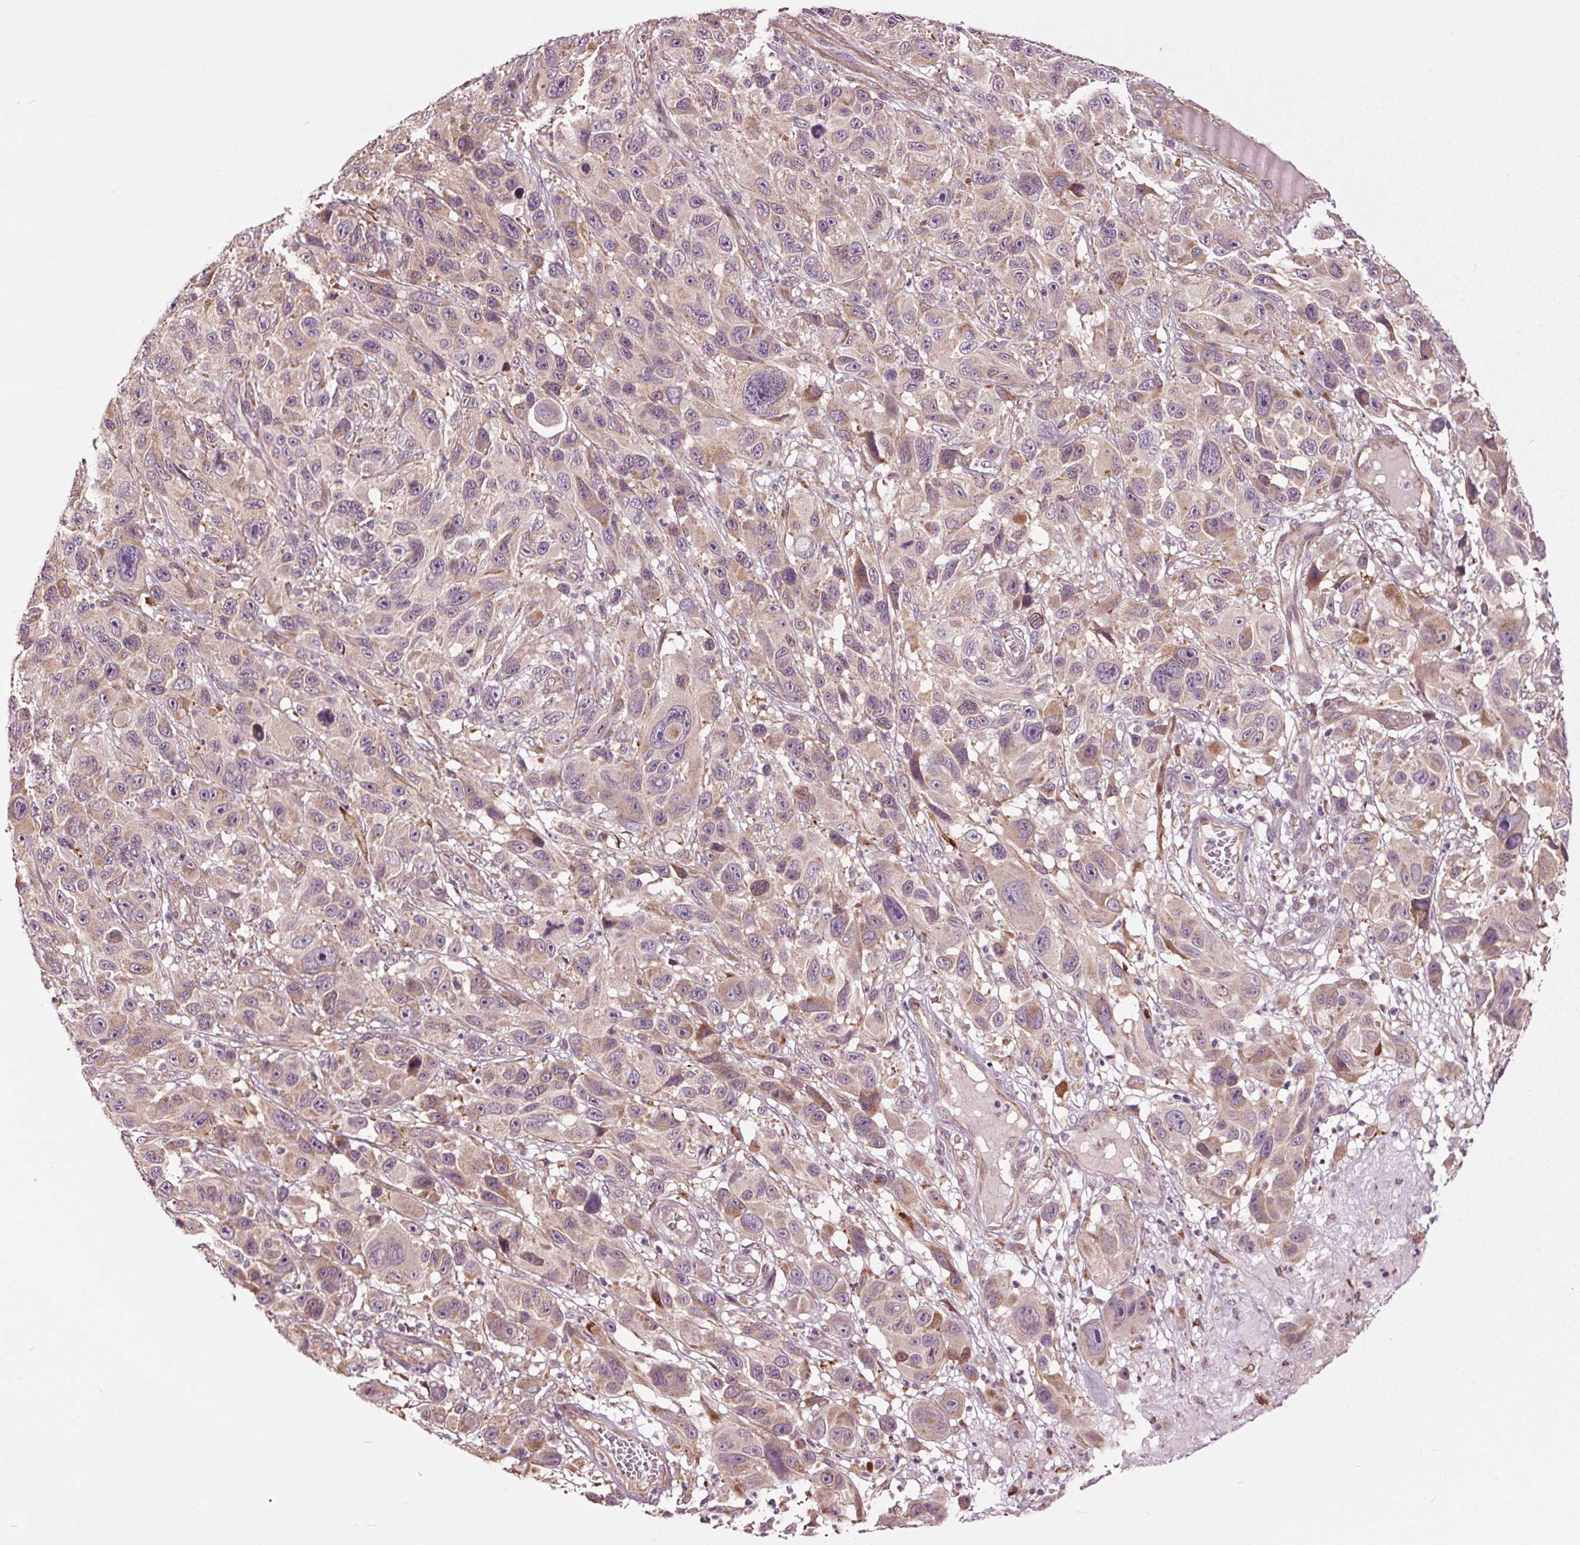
{"staining": {"intensity": "moderate", "quantity": "<25%", "location": "cytoplasmic/membranous"}, "tissue": "melanoma", "cell_type": "Tumor cells", "image_type": "cancer", "snomed": [{"axis": "morphology", "description": "Malignant melanoma, NOS"}, {"axis": "topography", "description": "Skin"}], "caption": "Immunohistochemical staining of human malignant melanoma displays low levels of moderate cytoplasmic/membranous protein expression in about <25% of tumor cells. The staining is performed using DAB (3,3'-diaminobenzidine) brown chromogen to label protein expression. The nuclei are counter-stained blue using hematoxylin.", "gene": "HAUS5", "patient": {"sex": "male", "age": 53}}